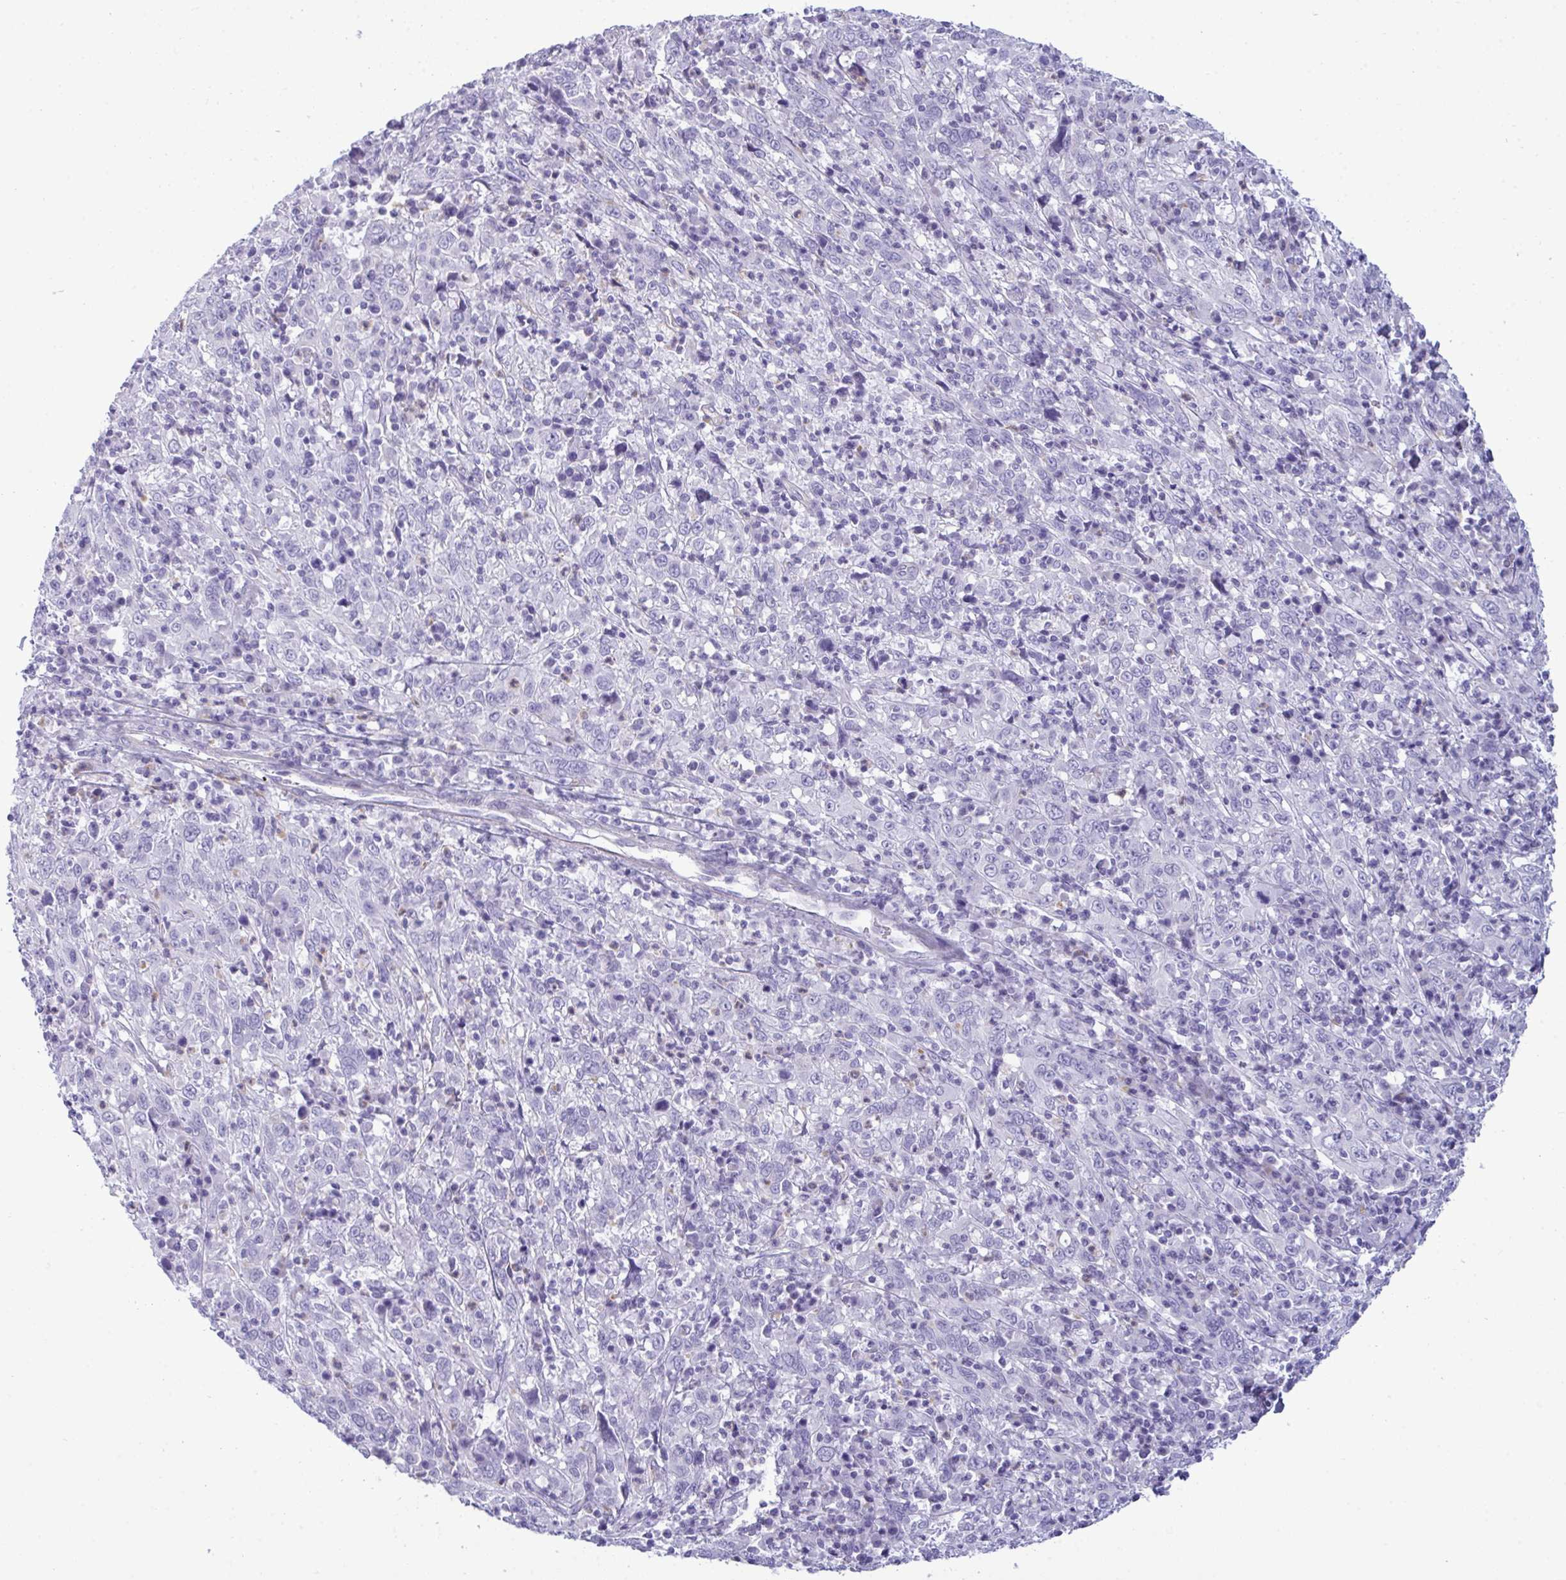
{"staining": {"intensity": "negative", "quantity": "none", "location": "none"}, "tissue": "cervical cancer", "cell_type": "Tumor cells", "image_type": "cancer", "snomed": [{"axis": "morphology", "description": "Squamous cell carcinoma, NOS"}, {"axis": "topography", "description": "Cervix"}], "caption": "The image exhibits no significant staining in tumor cells of squamous cell carcinoma (cervical).", "gene": "MYH10", "patient": {"sex": "female", "age": 46}}